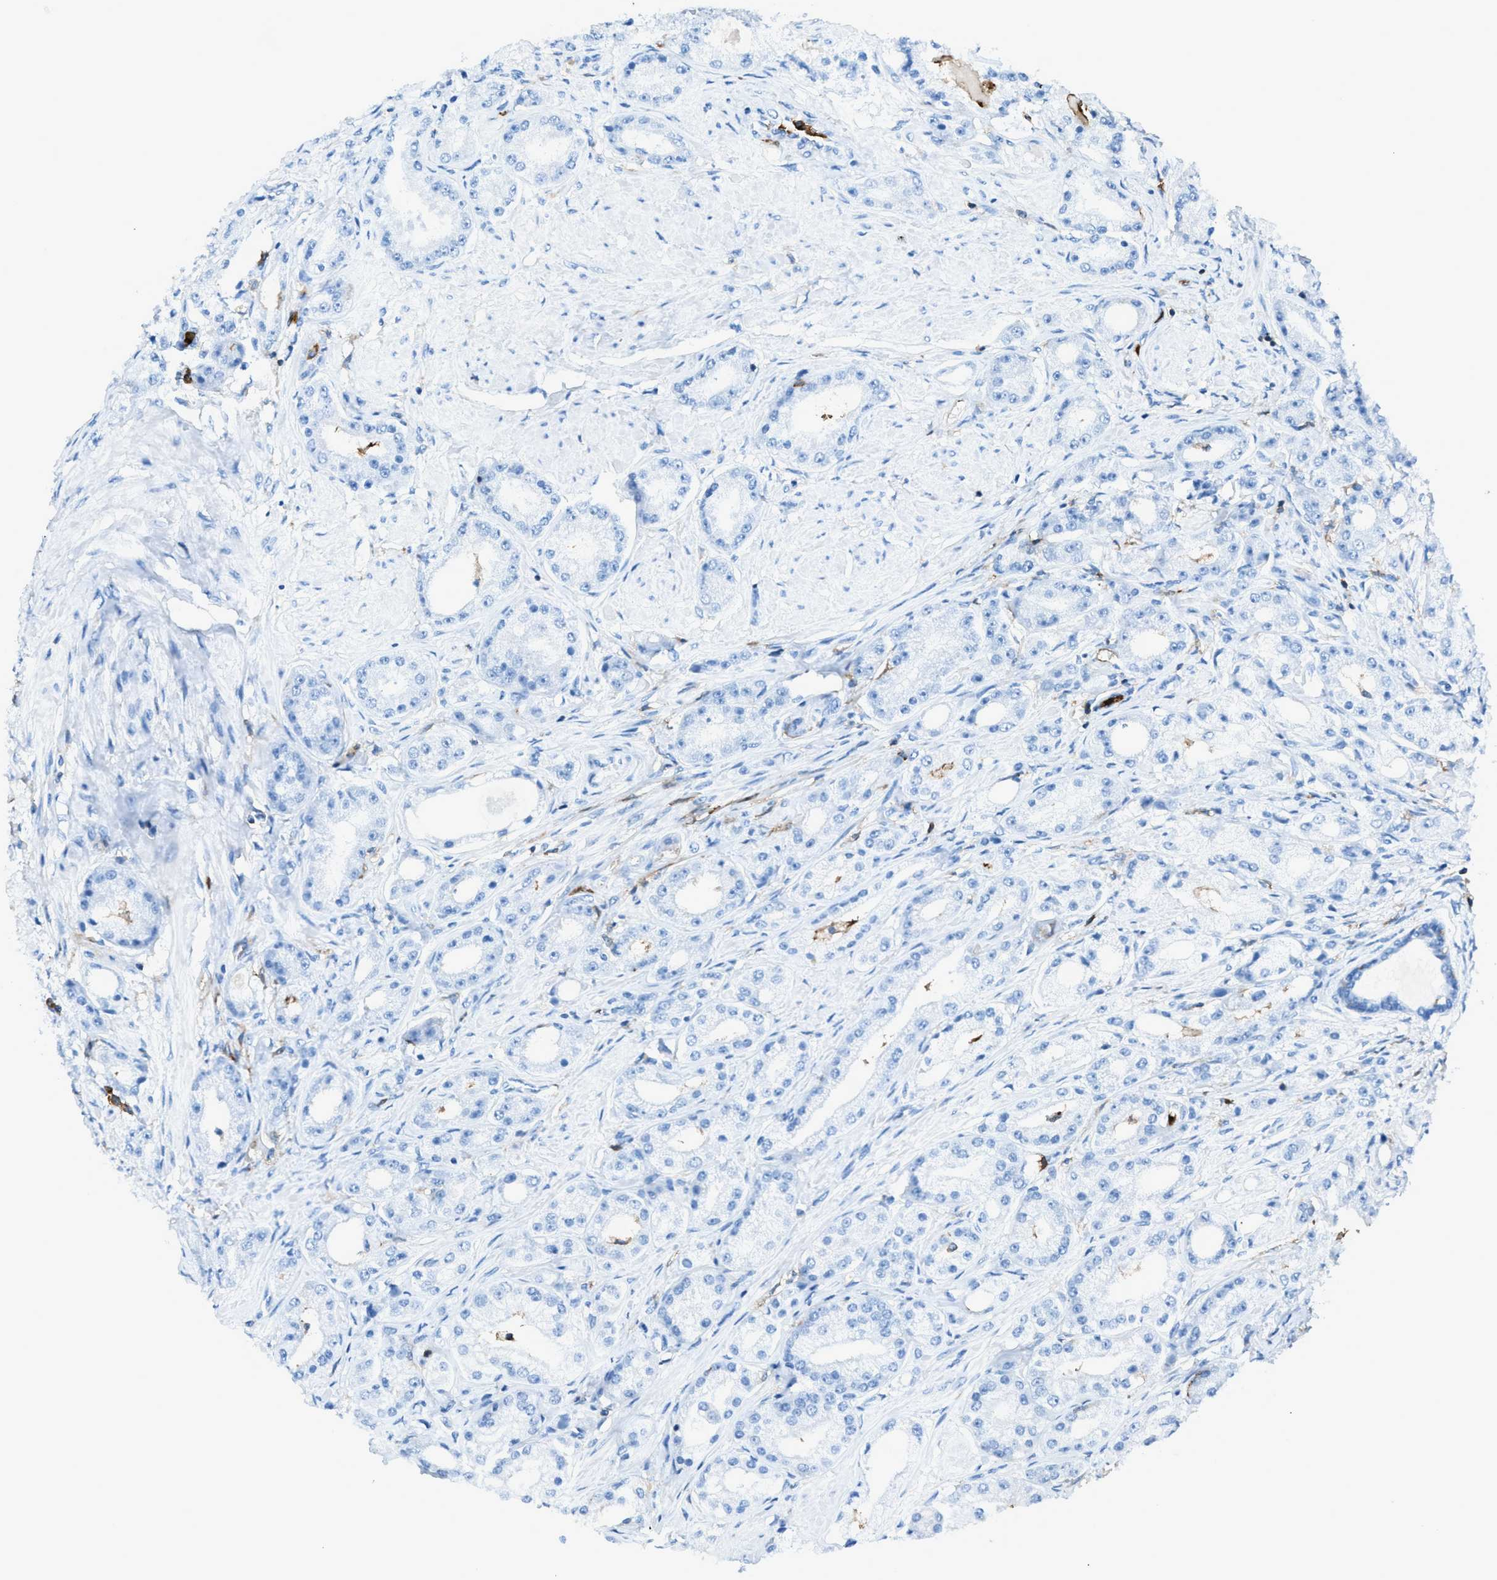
{"staining": {"intensity": "negative", "quantity": "none", "location": "none"}, "tissue": "prostate cancer", "cell_type": "Tumor cells", "image_type": "cancer", "snomed": [{"axis": "morphology", "description": "Adenocarcinoma, Low grade"}, {"axis": "topography", "description": "Prostate"}], "caption": "High magnification brightfield microscopy of adenocarcinoma (low-grade) (prostate) stained with DAB (brown) and counterstained with hematoxylin (blue): tumor cells show no significant expression. (Stains: DAB IHC with hematoxylin counter stain, Microscopy: brightfield microscopy at high magnification).", "gene": "ITGB2", "patient": {"sex": "male", "age": 63}}